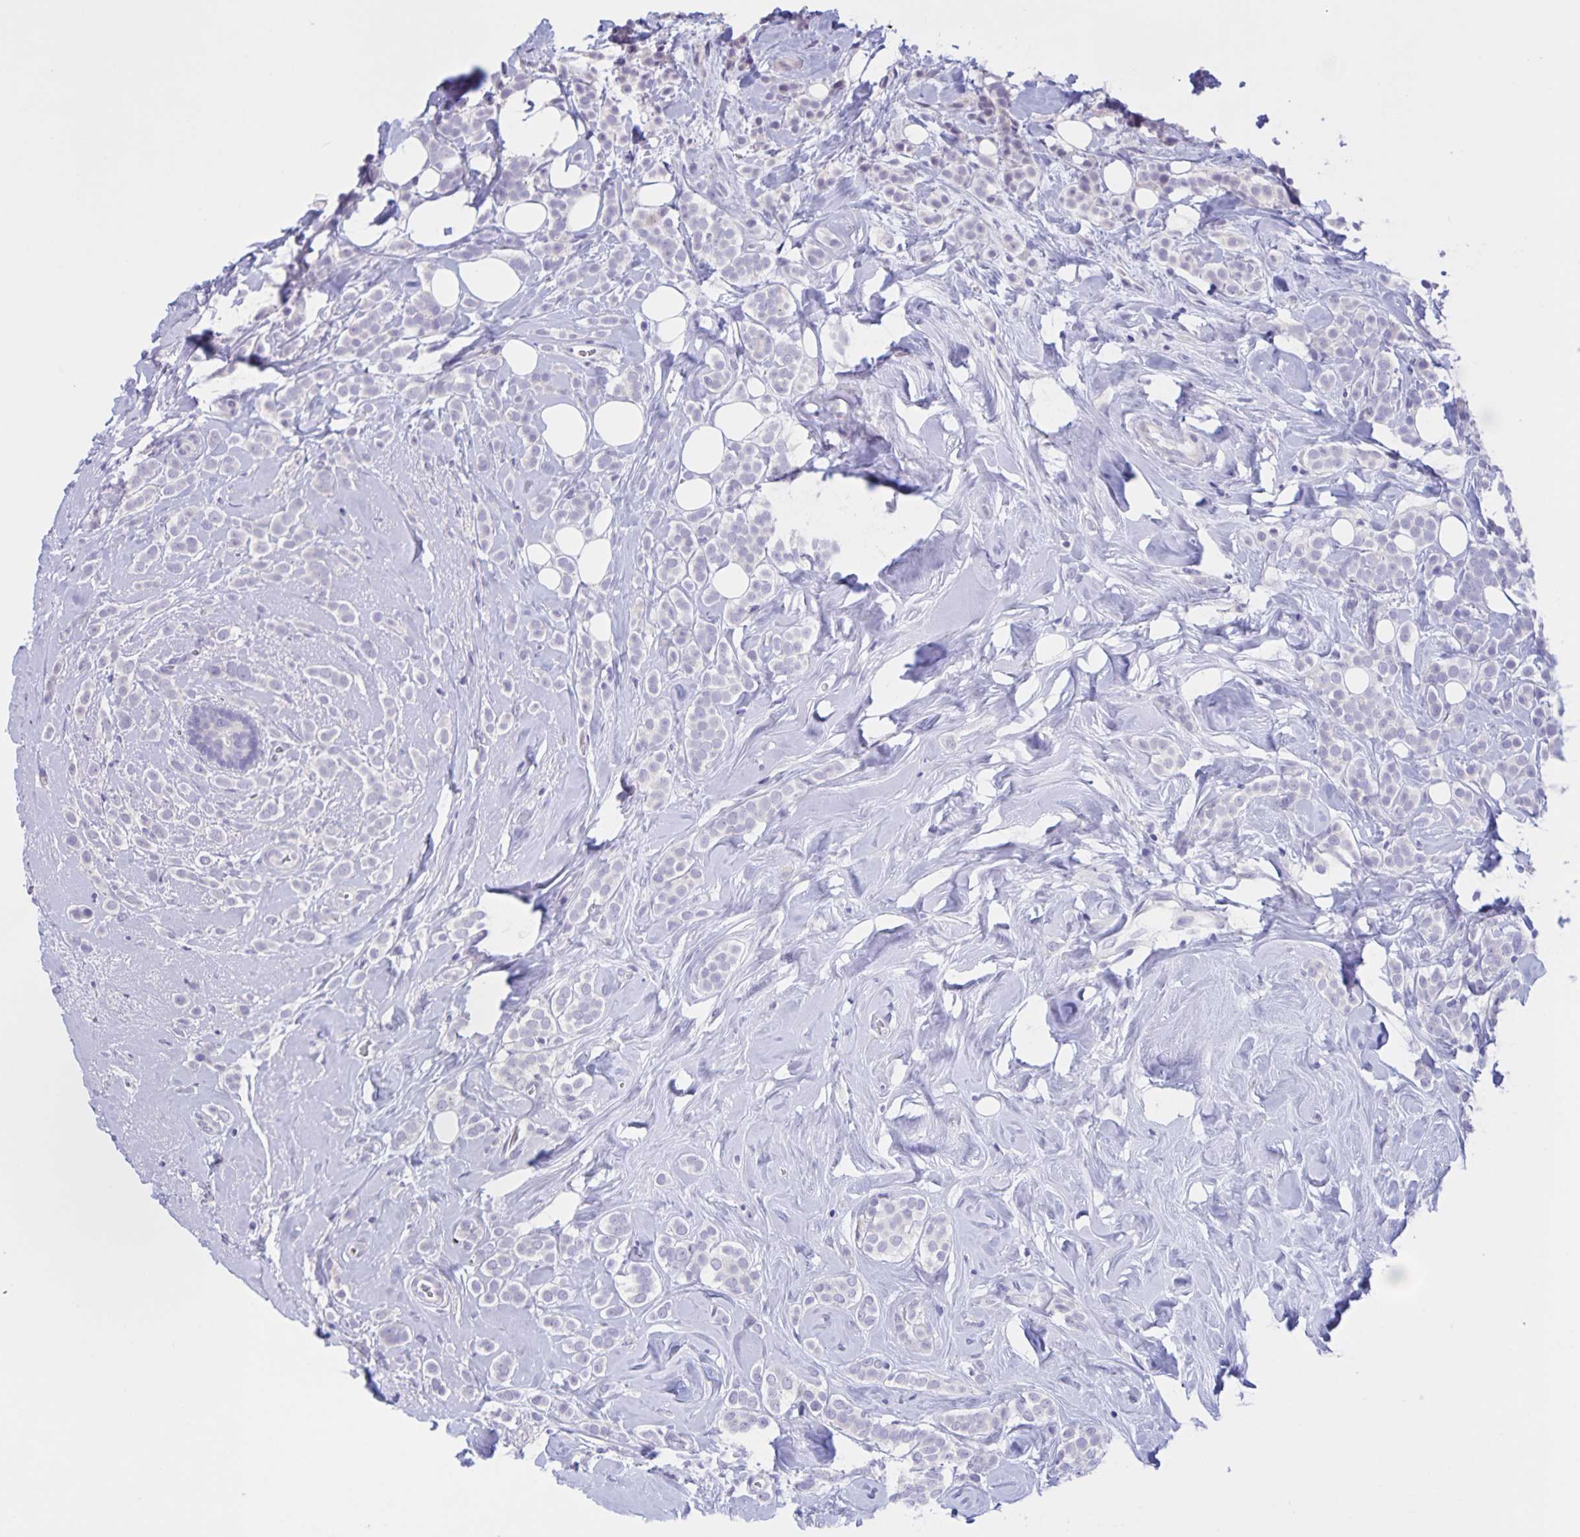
{"staining": {"intensity": "negative", "quantity": "none", "location": "none"}, "tissue": "breast cancer", "cell_type": "Tumor cells", "image_type": "cancer", "snomed": [{"axis": "morphology", "description": "Lobular carcinoma"}, {"axis": "topography", "description": "Breast"}], "caption": "High power microscopy photomicrograph of an immunohistochemistry histopathology image of lobular carcinoma (breast), revealing no significant staining in tumor cells. The staining is performed using DAB brown chromogen with nuclei counter-stained in using hematoxylin.", "gene": "DMGDH", "patient": {"sex": "female", "age": 49}}